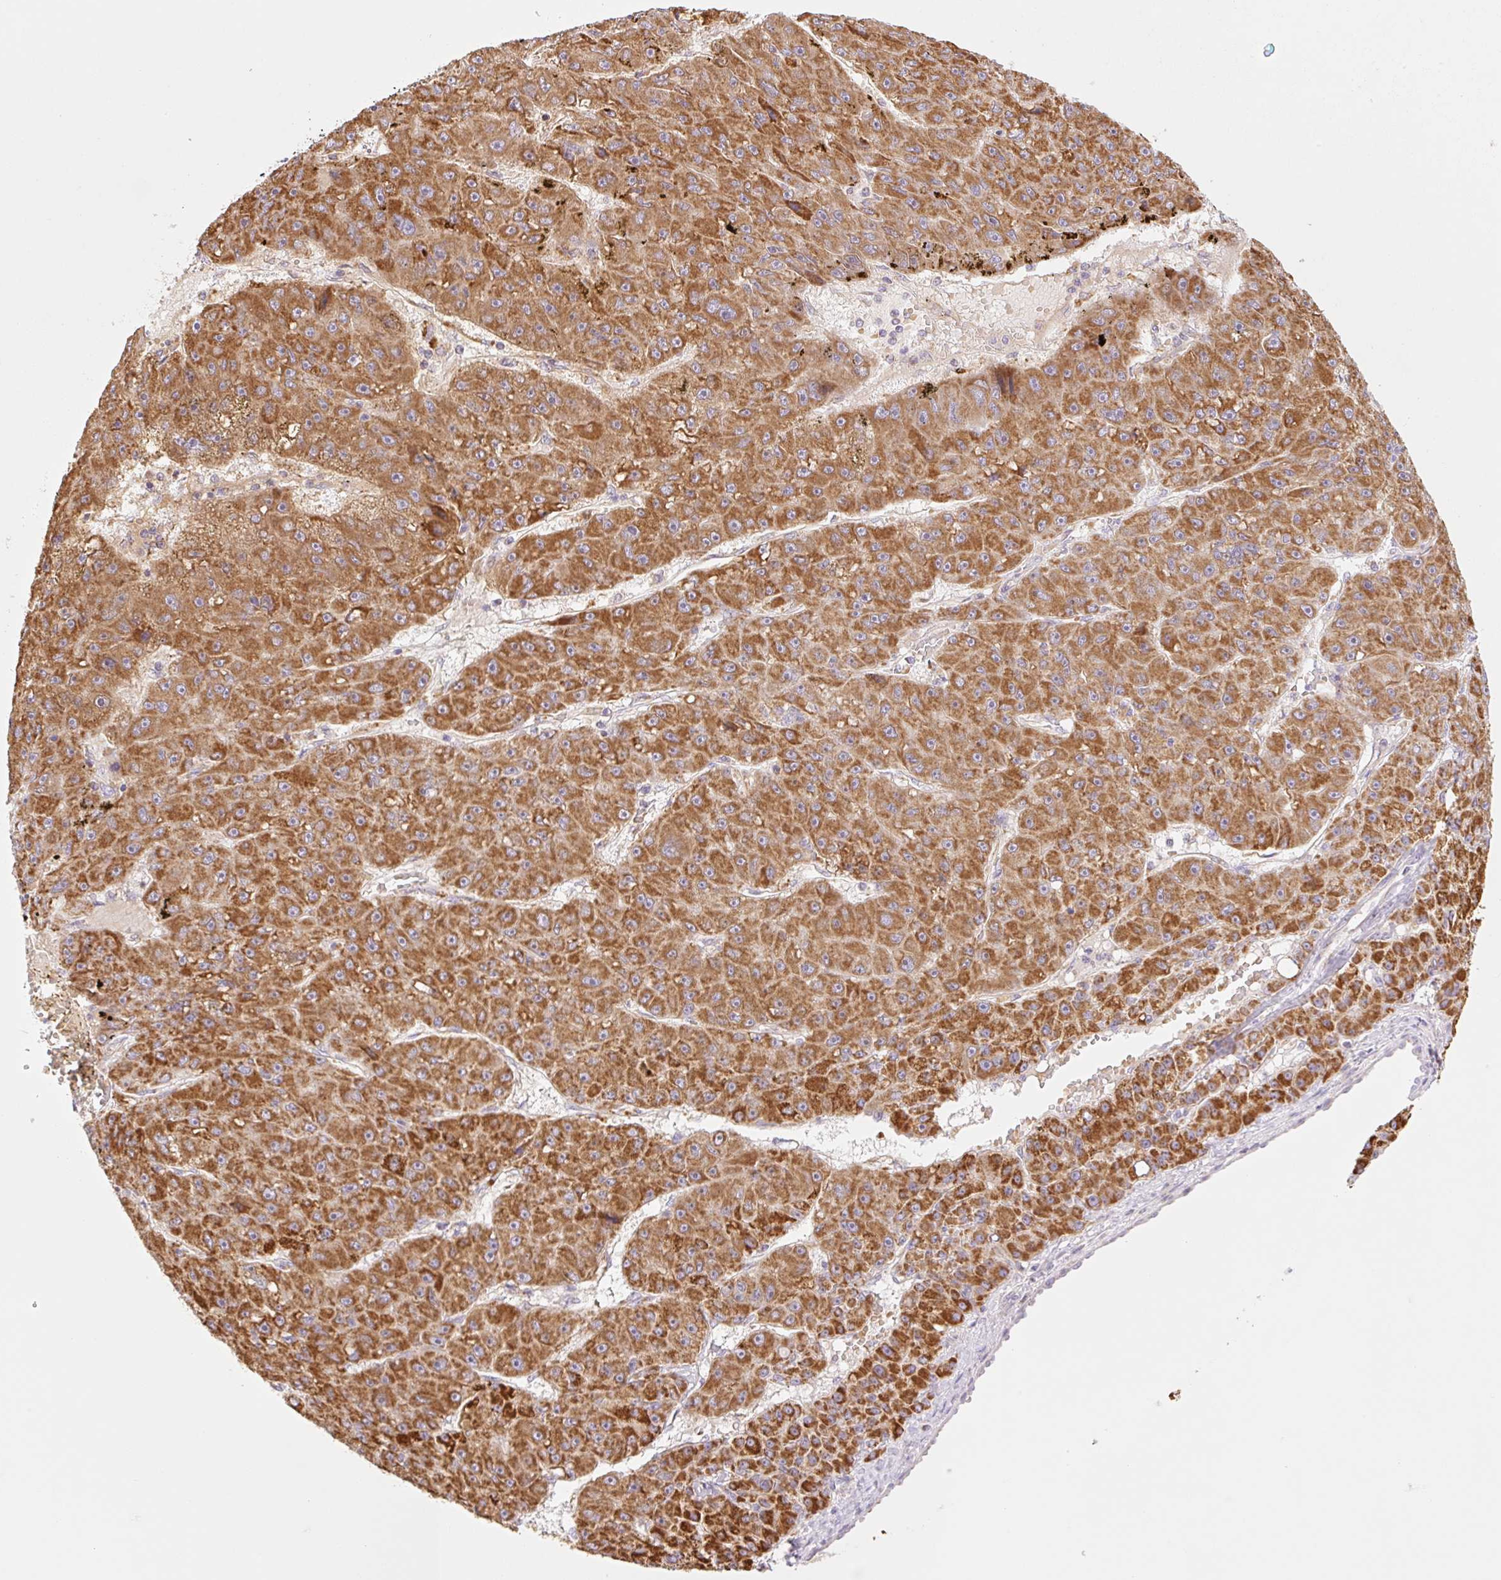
{"staining": {"intensity": "strong", "quantity": ">75%", "location": "cytoplasmic/membranous"}, "tissue": "liver cancer", "cell_type": "Tumor cells", "image_type": "cancer", "snomed": [{"axis": "morphology", "description": "Carcinoma, Hepatocellular, NOS"}, {"axis": "topography", "description": "Liver"}], "caption": "DAB (3,3'-diaminobenzidine) immunohistochemical staining of liver hepatocellular carcinoma displays strong cytoplasmic/membranous protein expression in approximately >75% of tumor cells.", "gene": "GOSR2", "patient": {"sex": "male", "age": 67}}